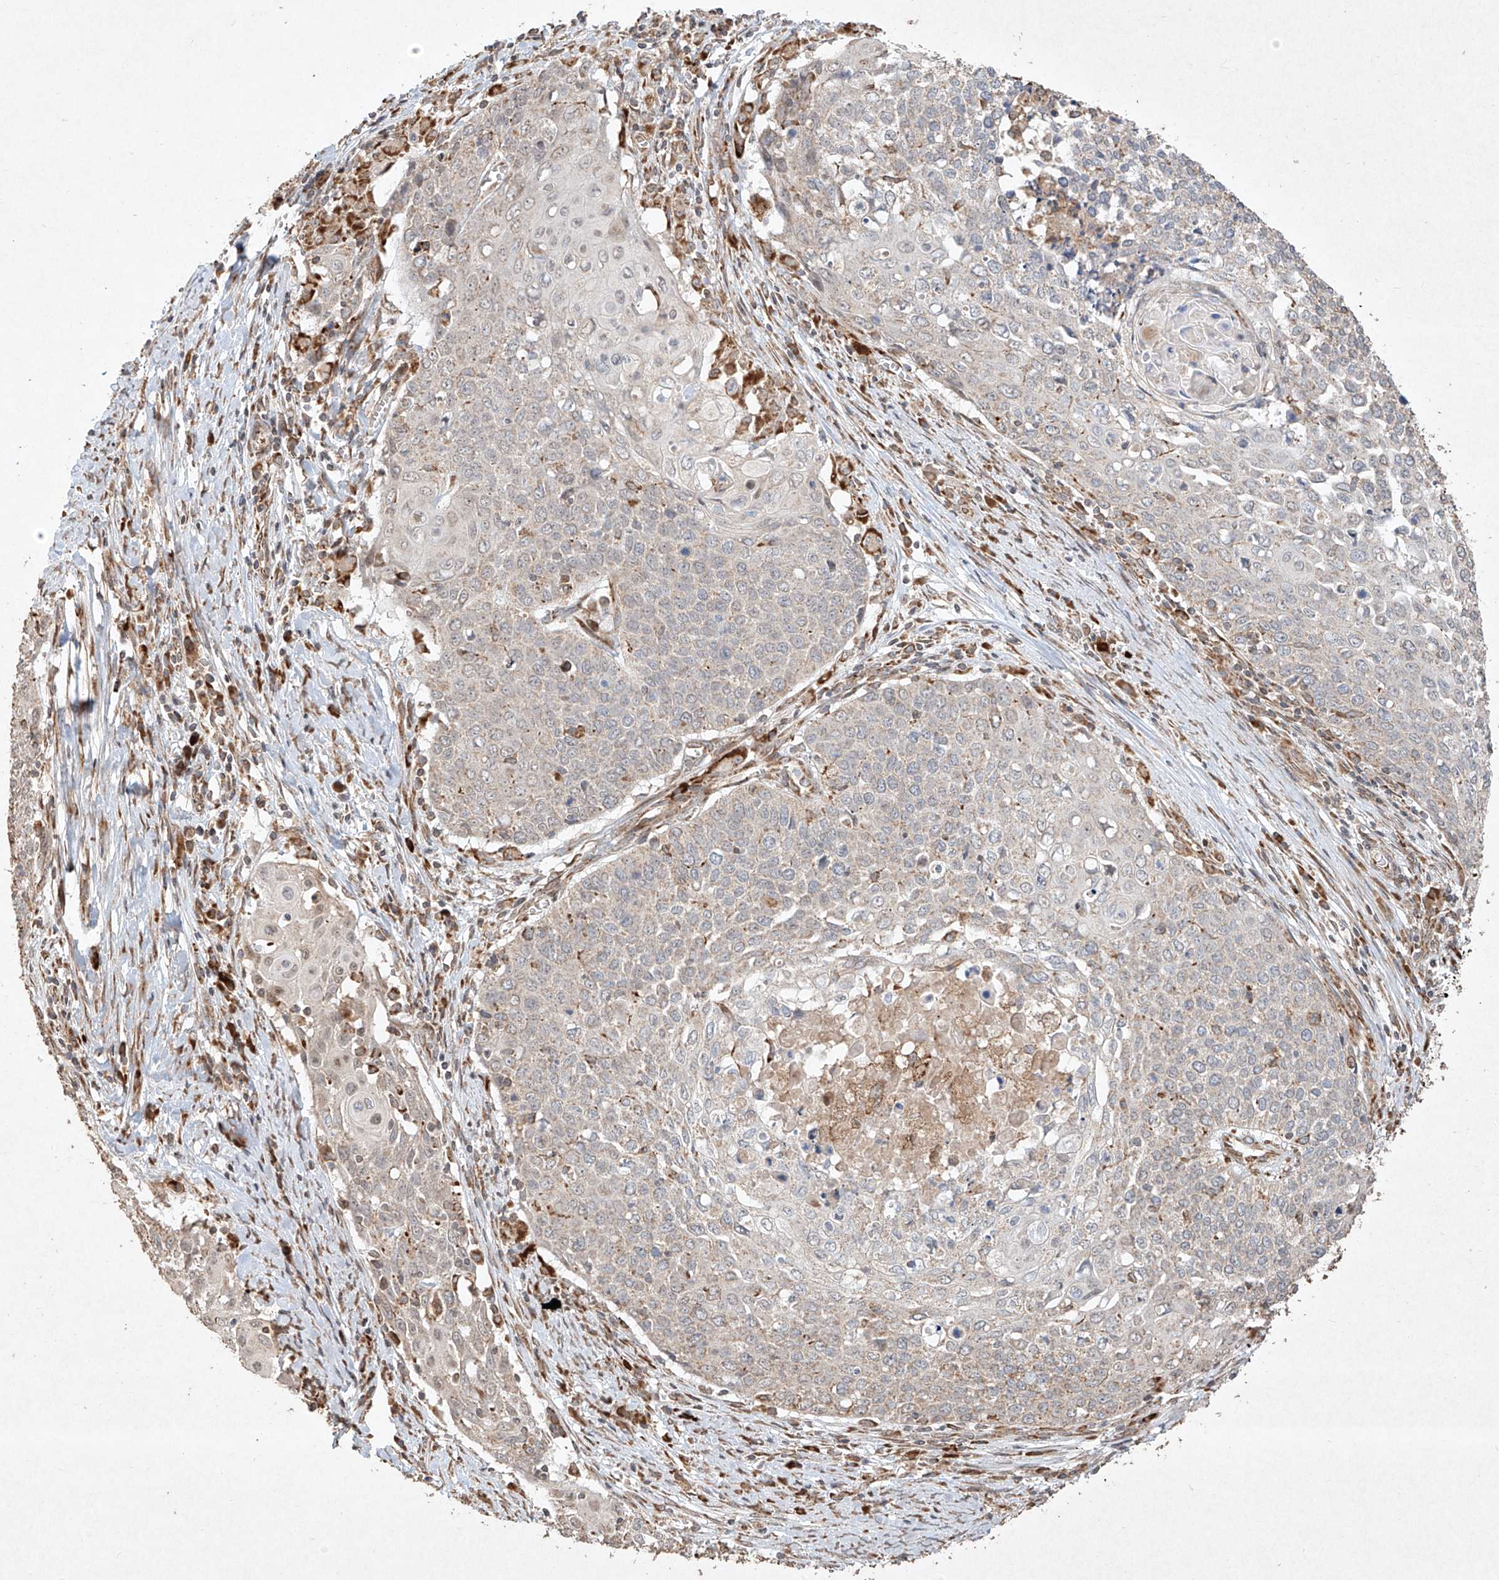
{"staining": {"intensity": "weak", "quantity": "<25%", "location": "cytoplasmic/membranous"}, "tissue": "cervical cancer", "cell_type": "Tumor cells", "image_type": "cancer", "snomed": [{"axis": "morphology", "description": "Squamous cell carcinoma, NOS"}, {"axis": "topography", "description": "Cervix"}], "caption": "An image of cervical cancer stained for a protein demonstrates no brown staining in tumor cells.", "gene": "SEMA3B", "patient": {"sex": "female", "age": 39}}